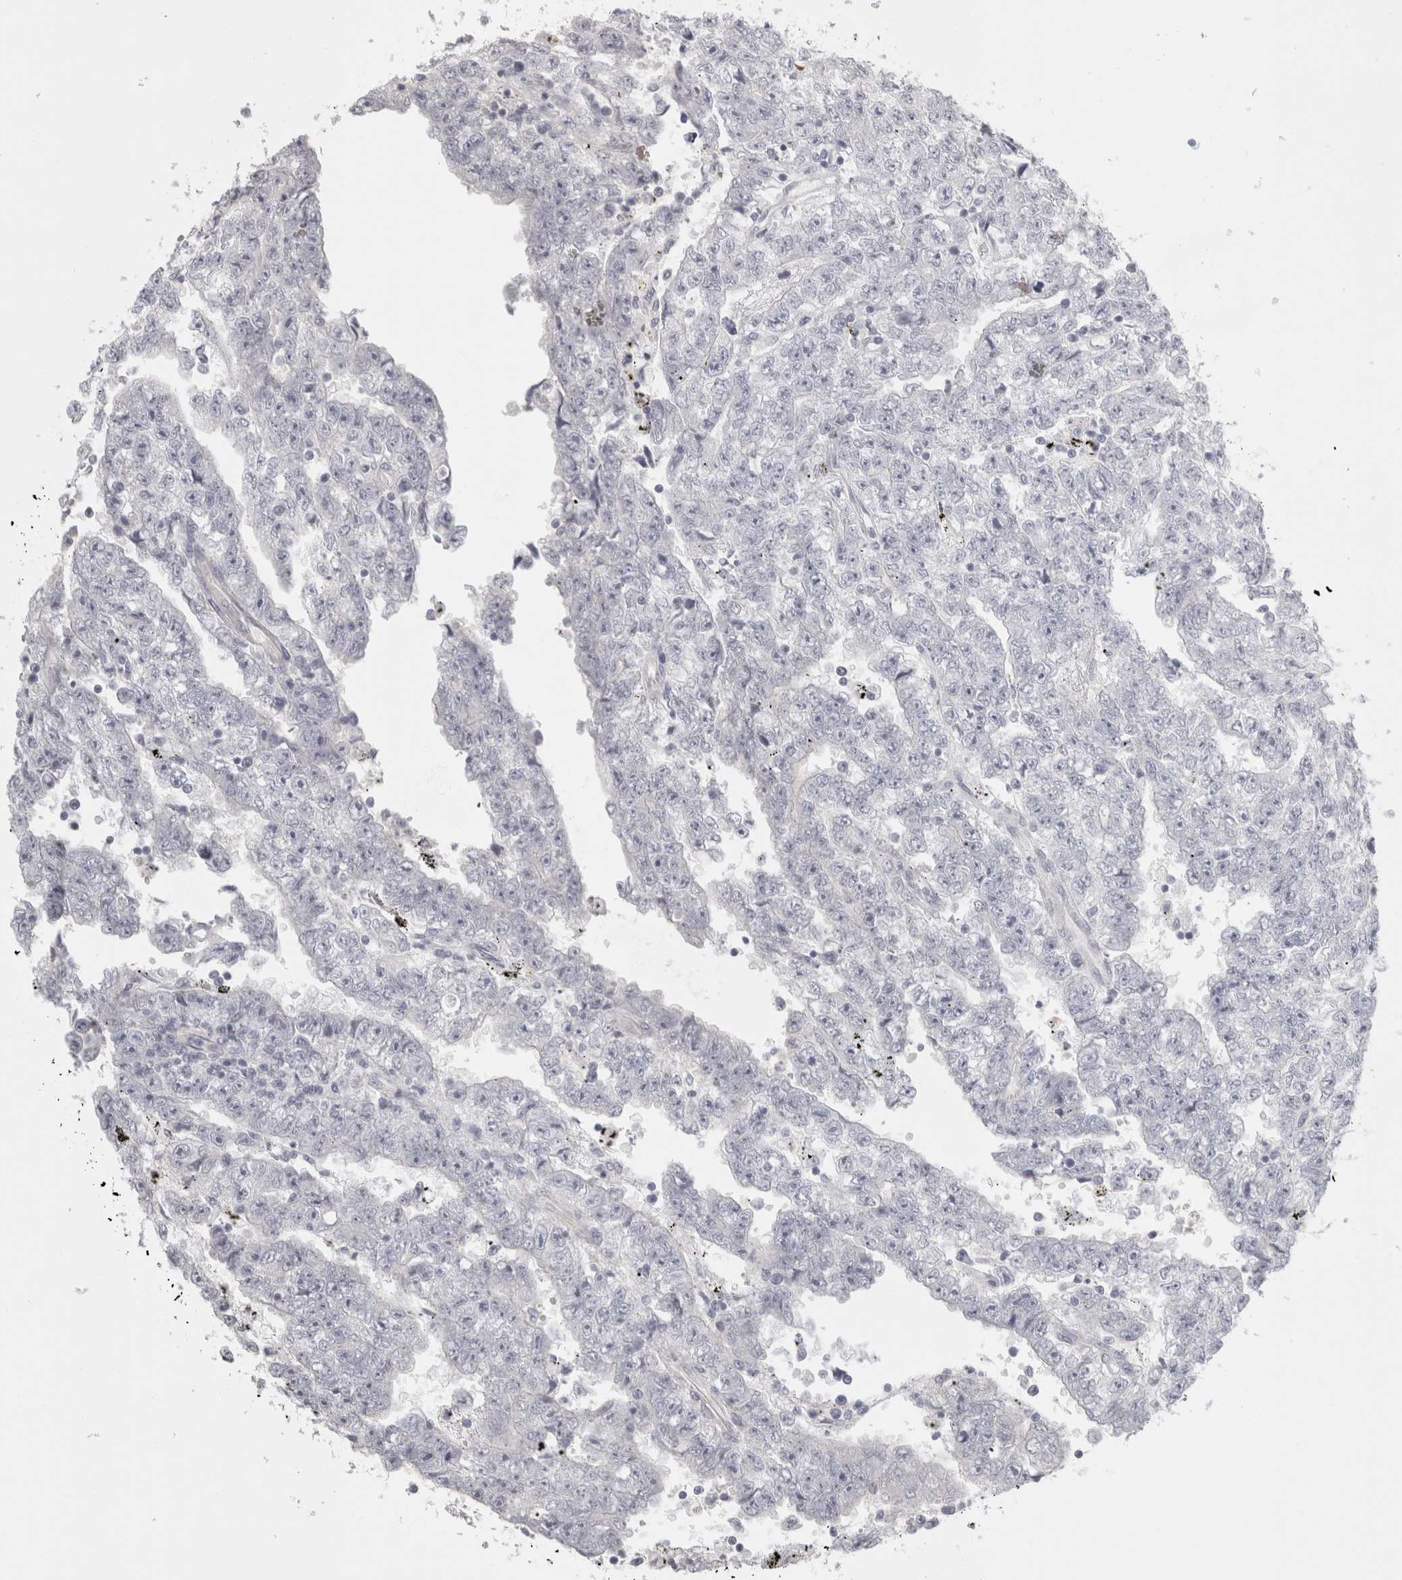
{"staining": {"intensity": "negative", "quantity": "none", "location": "none"}, "tissue": "testis cancer", "cell_type": "Tumor cells", "image_type": "cancer", "snomed": [{"axis": "morphology", "description": "Carcinoma, Embryonal, NOS"}, {"axis": "topography", "description": "Testis"}], "caption": "Human testis embryonal carcinoma stained for a protein using immunohistochemistry (IHC) exhibits no positivity in tumor cells.", "gene": "FBLIM1", "patient": {"sex": "male", "age": 25}}